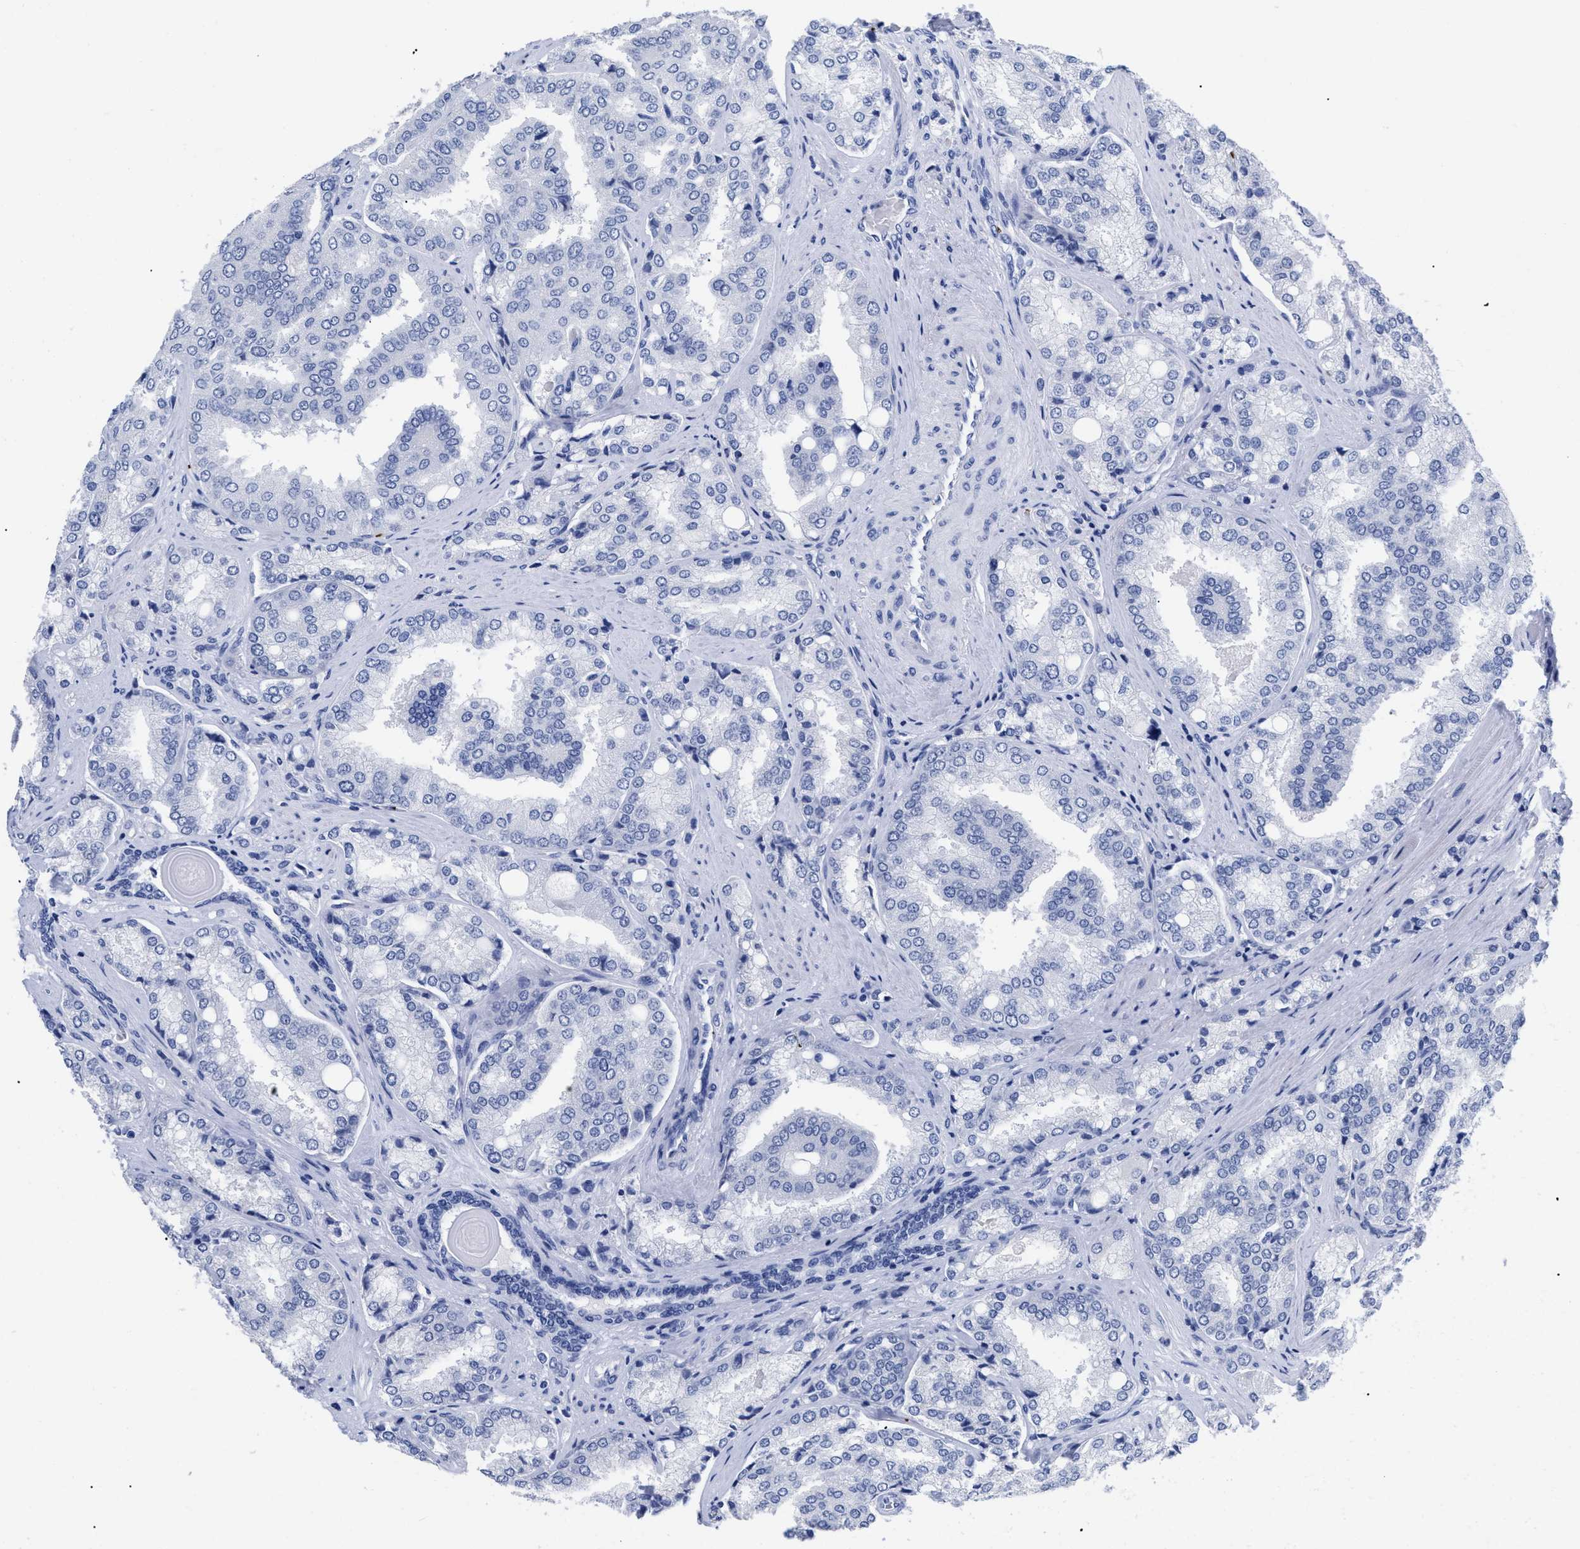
{"staining": {"intensity": "negative", "quantity": "none", "location": "none"}, "tissue": "prostate cancer", "cell_type": "Tumor cells", "image_type": "cancer", "snomed": [{"axis": "morphology", "description": "Adenocarcinoma, High grade"}, {"axis": "topography", "description": "Prostate"}], "caption": "Tumor cells show no significant protein expression in prostate cancer. Nuclei are stained in blue.", "gene": "TREML1", "patient": {"sex": "male", "age": 50}}